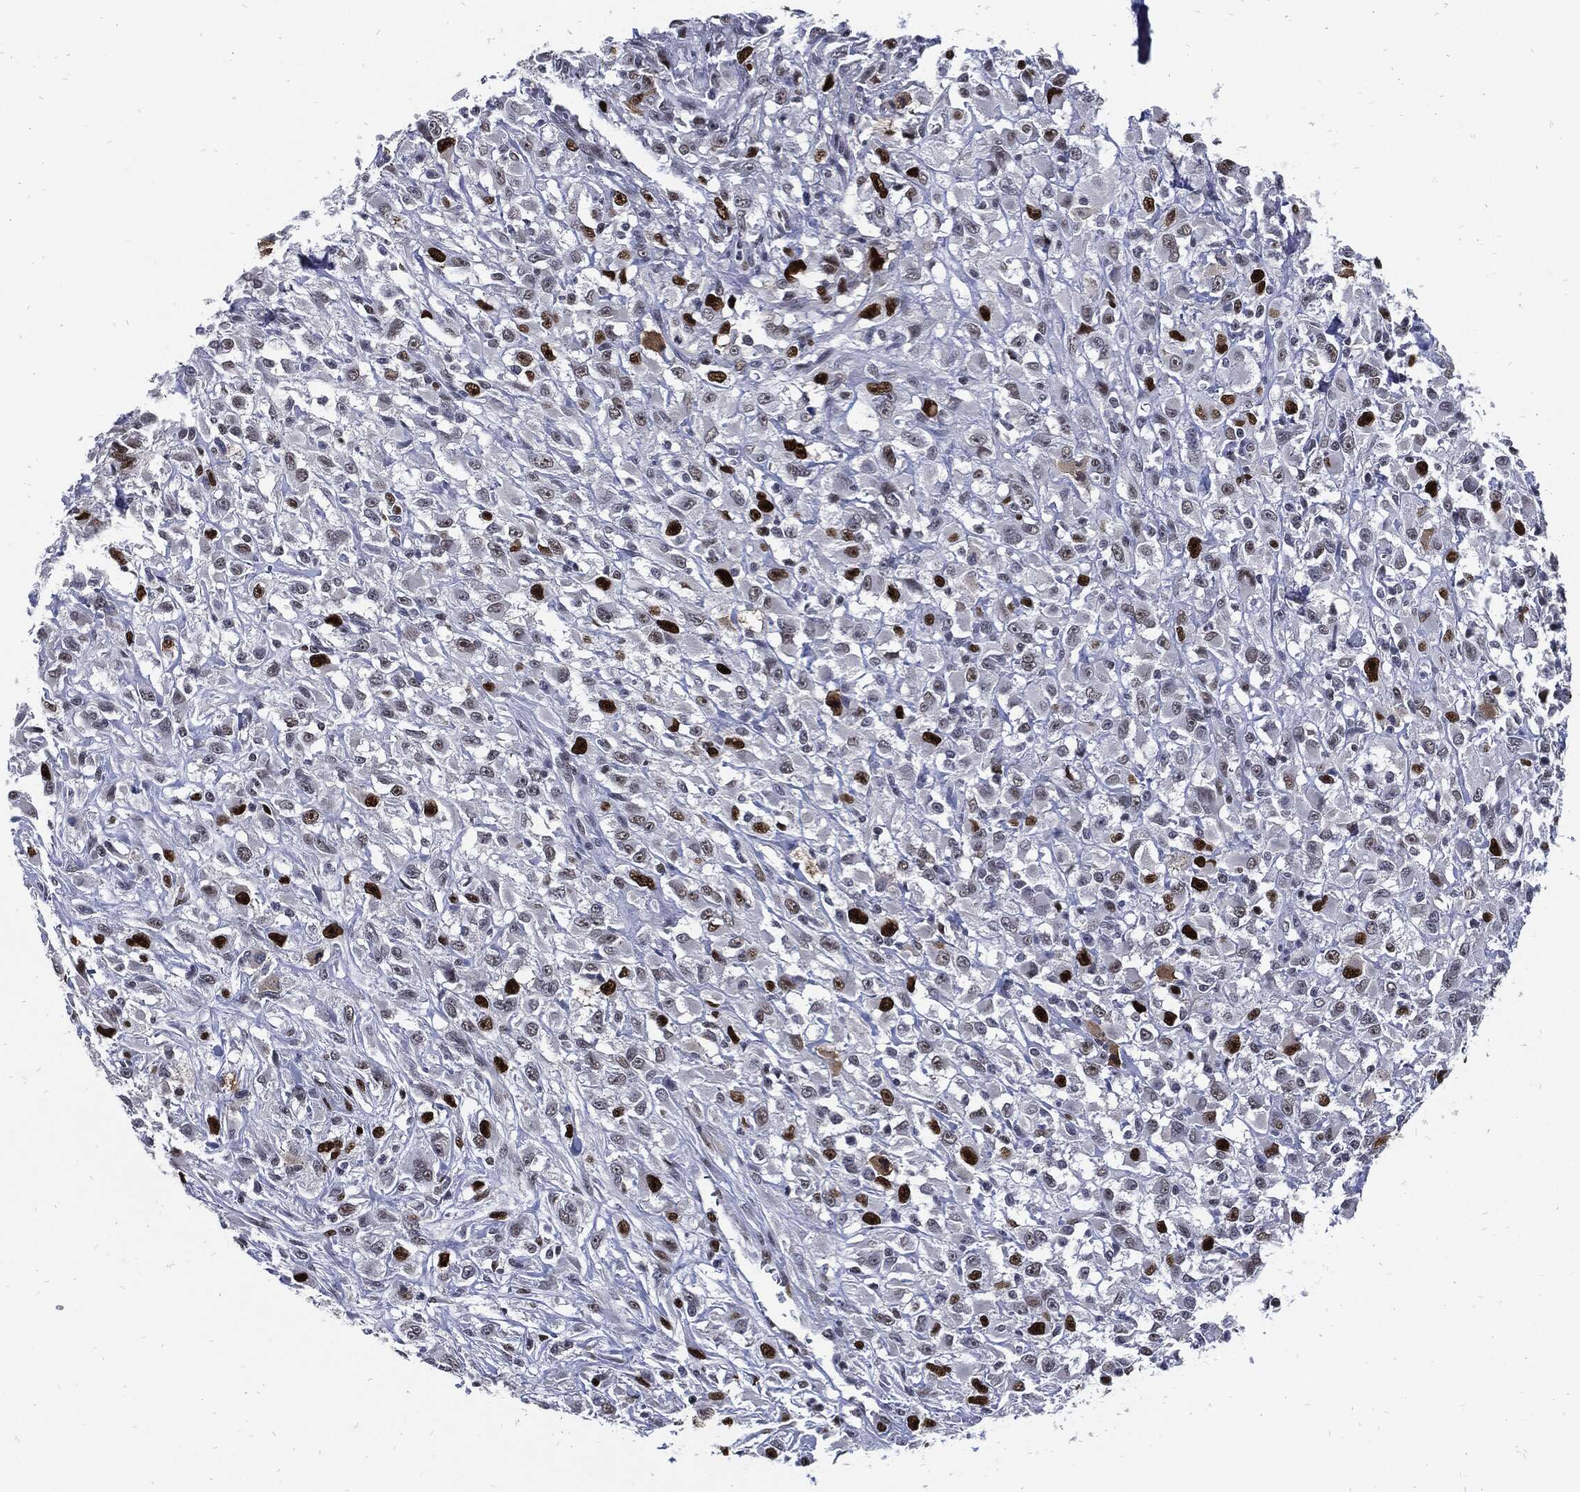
{"staining": {"intensity": "strong", "quantity": "<25%", "location": "nuclear"}, "tissue": "head and neck cancer", "cell_type": "Tumor cells", "image_type": "cancer", "snomed": [{"axis": "morphology", "description": "Squamous cell carcinoma, NOS"}, {"axis": "morphology", "description": "Squamous cell carcinoma, metastatic, NOS"}, {"axis": "topography", "description": "Oral tissue"}, {"axis": "topography", "description": "Head-Neck"}], "caption": "A micrograph showing strong nuclear positivity in about <25% of tumor cells in head and neck cancer, as visualized by brown immunohistochemical staining.", "gene": "NBN", "patient": {"sex": "female", "age": 85}}